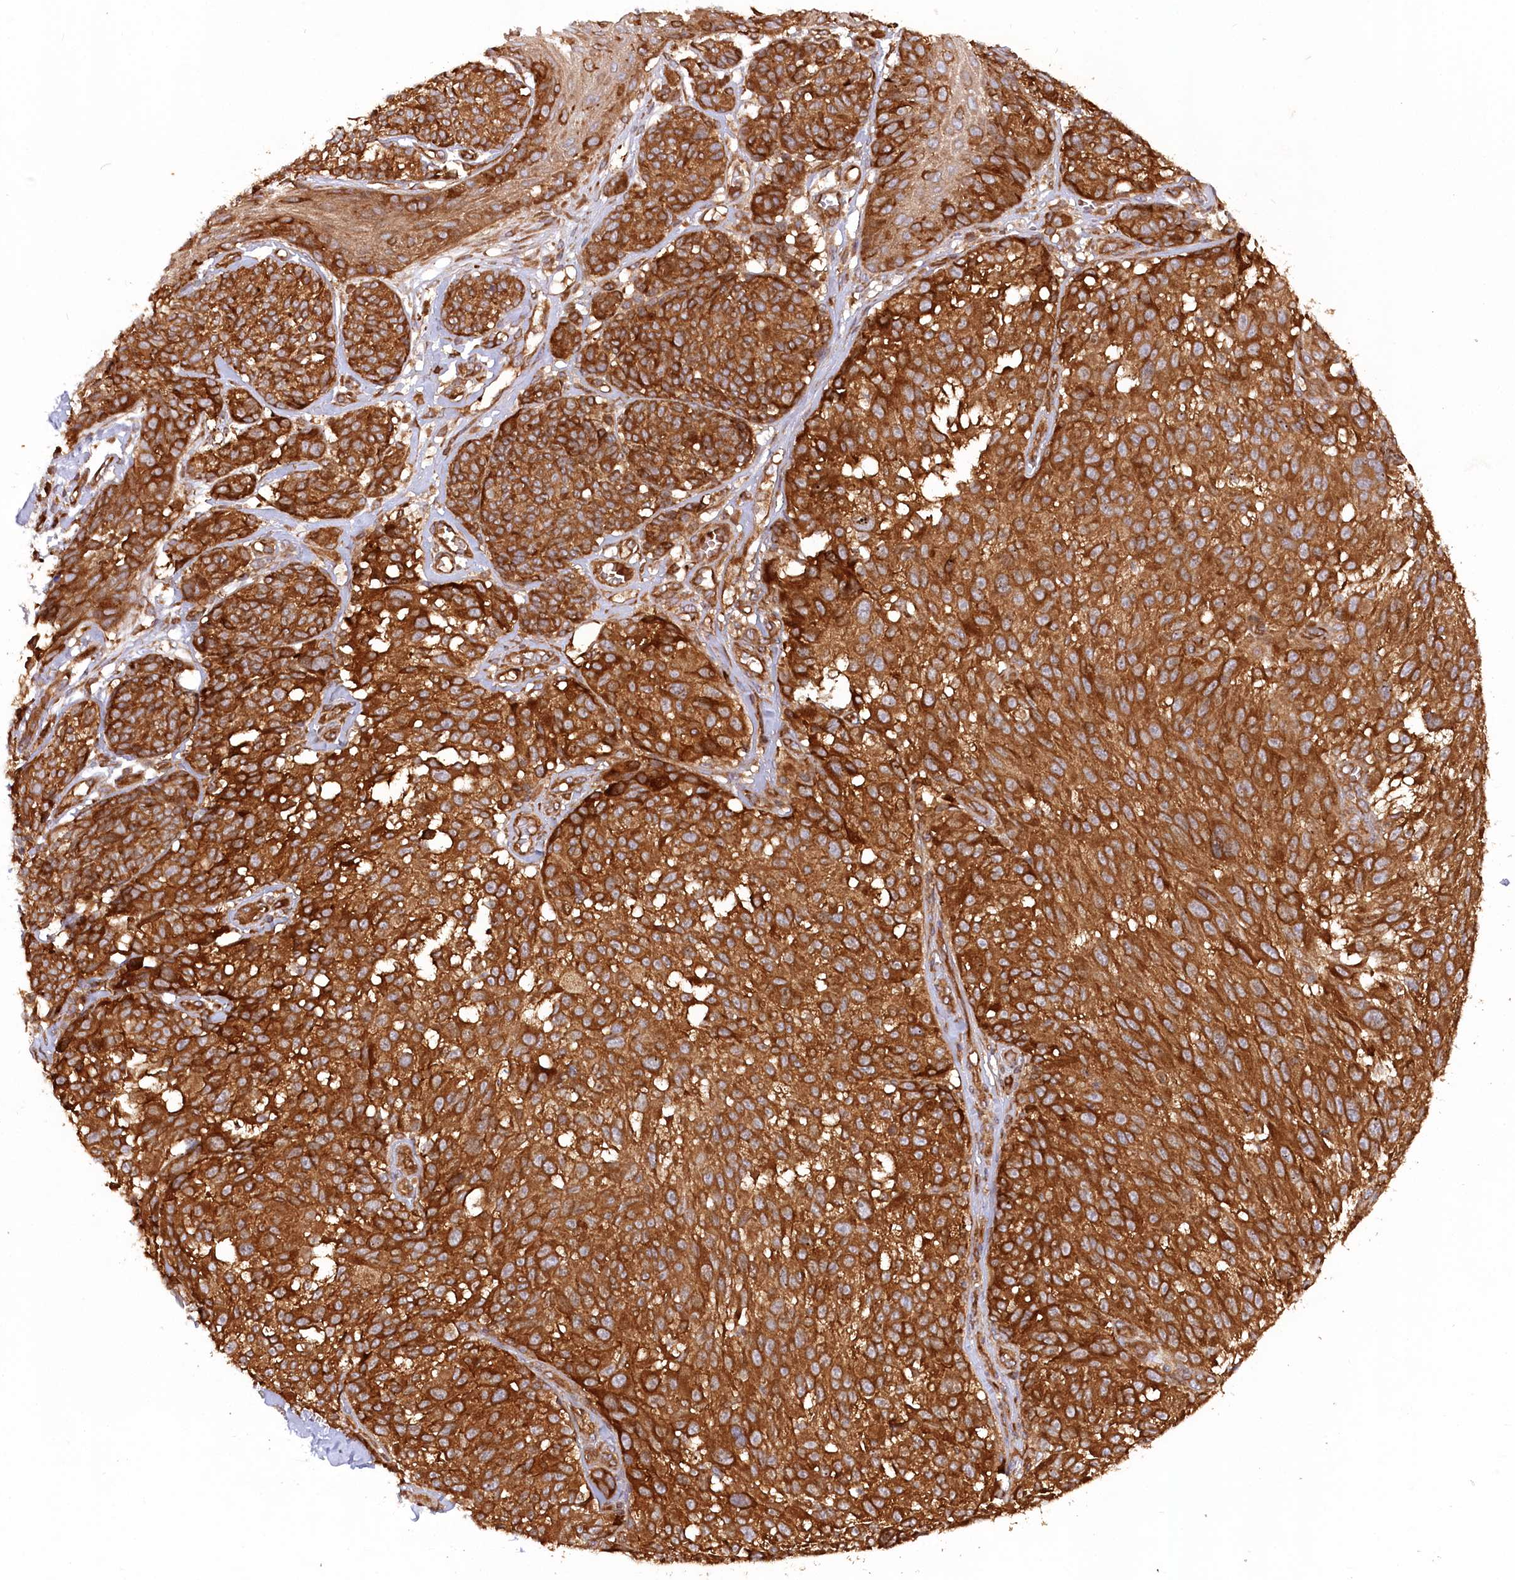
{"staining": {"intensity": "strong", "quantity": ">75%", "location": "cytoplasmic/membranous"}, "tissue": "melanoma", "cell_type": "Tumor cells", "image_type": "cancer", "snomed": [{"axis": "morphology", "description": "Malignant melanoma, NOS"}, {"axis": "topography", "description": "Skin"}], "caption": "Malignant melanoma stained for a protein (brown) shows strong cytoplasmic/membranous positive positivity in about >75% of tumor cells.", "gene": "PAIP2", "patient": {"sex": "male", "age": 83}}